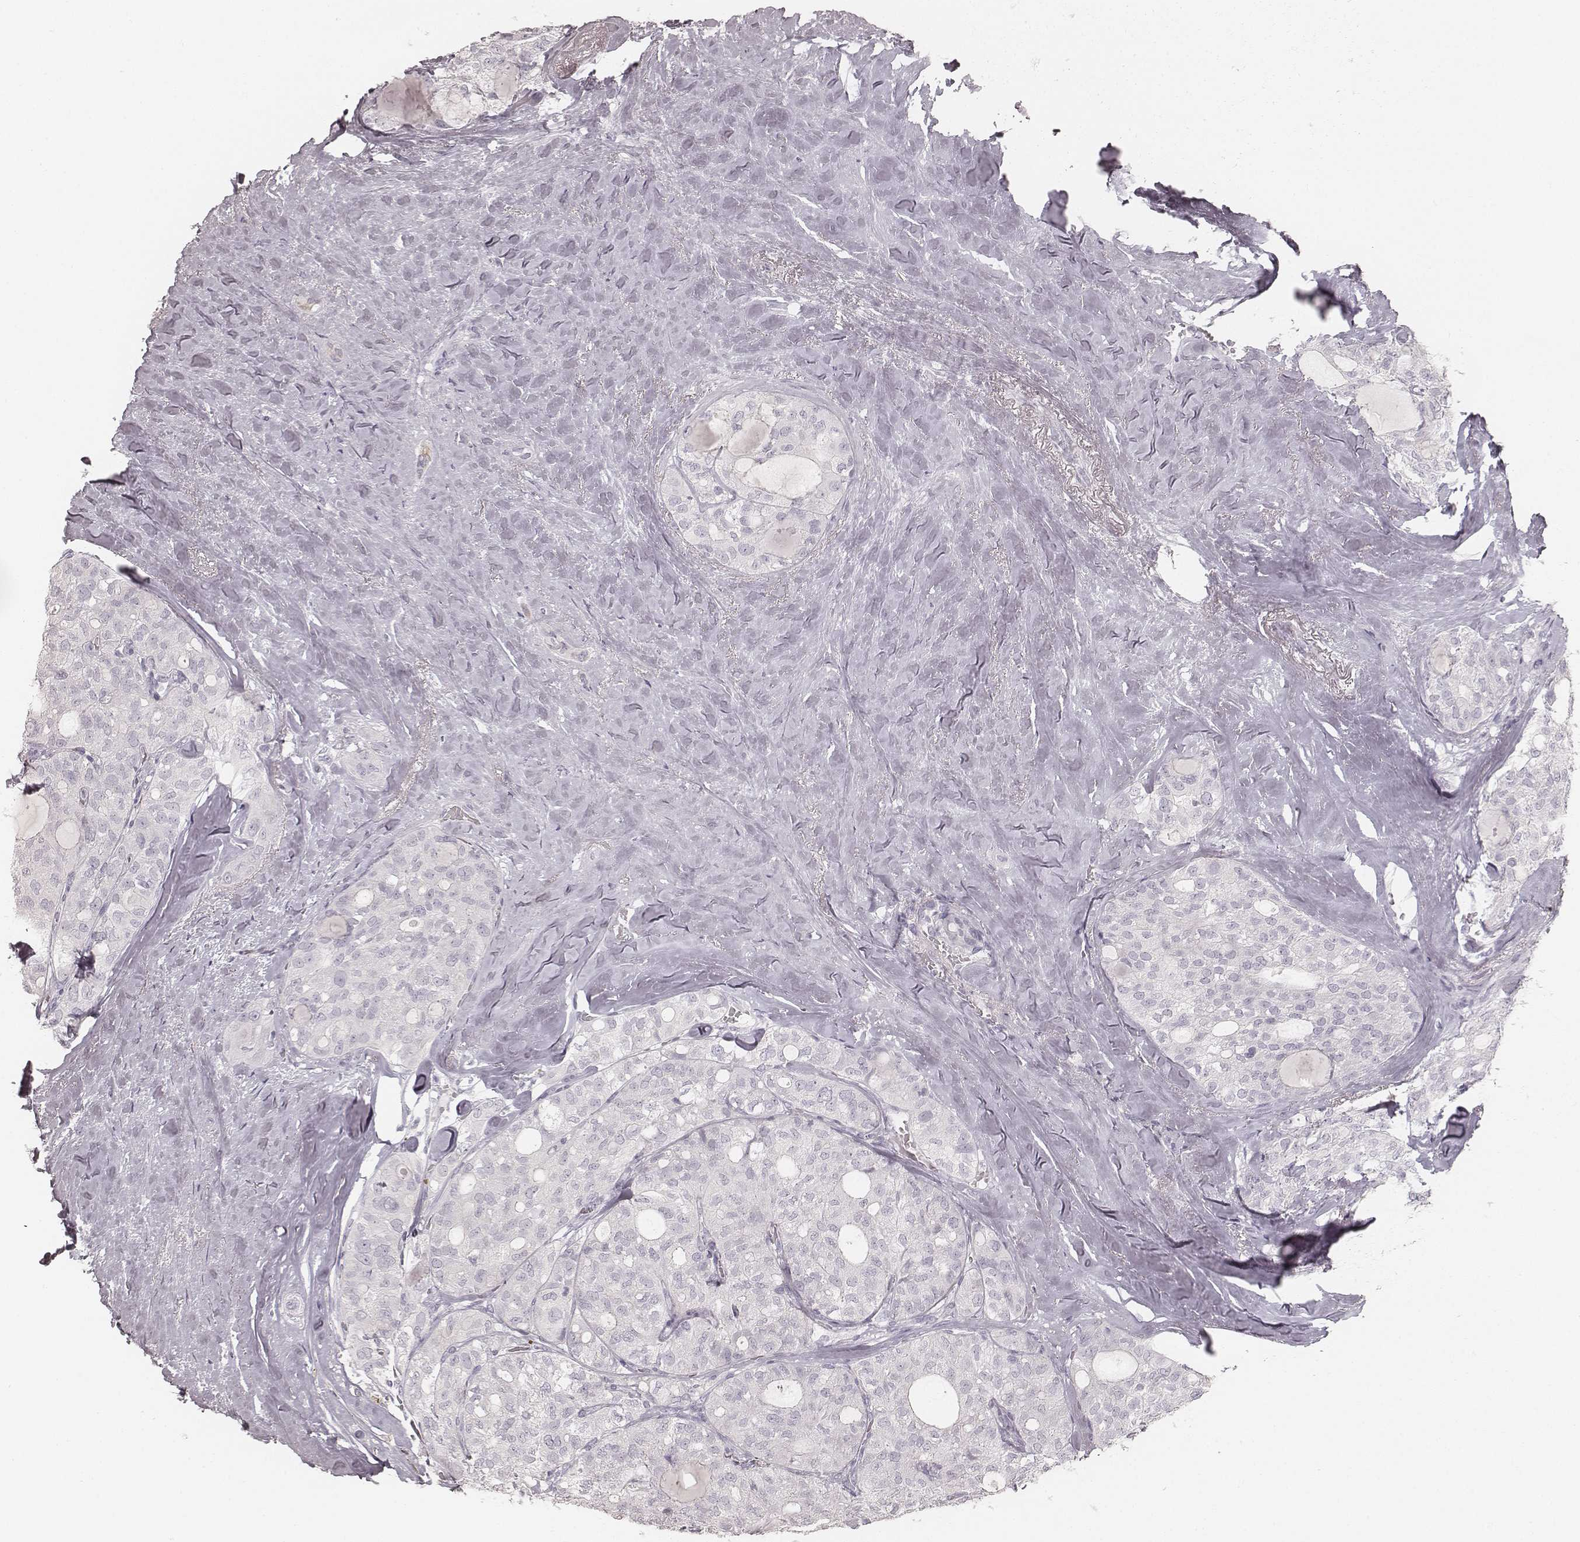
{"staining": {"intensity": "negative", "quantity": "none", "location": "none"}, "tissue": "thyroid cancer", "cell_type": "Tumor cells", "image_type": "cancer", "snomed": [{"axis": "morphology", "description": "Follicular adenoma carcinoma, NOS"}, {"axis": "topography", "description": "Thyroid gland"}], "caption": "High magnification brightfield microscopy of follicular adenoma carcinoma (thyroid) stained with DAB (3,3'-diaminobenzidine) (brown) and counterstained with hematoxylin (blue): tumor cells show no significant expression.", "gene": "KRT31", "patient": {"sex": "male", "age": 75}}